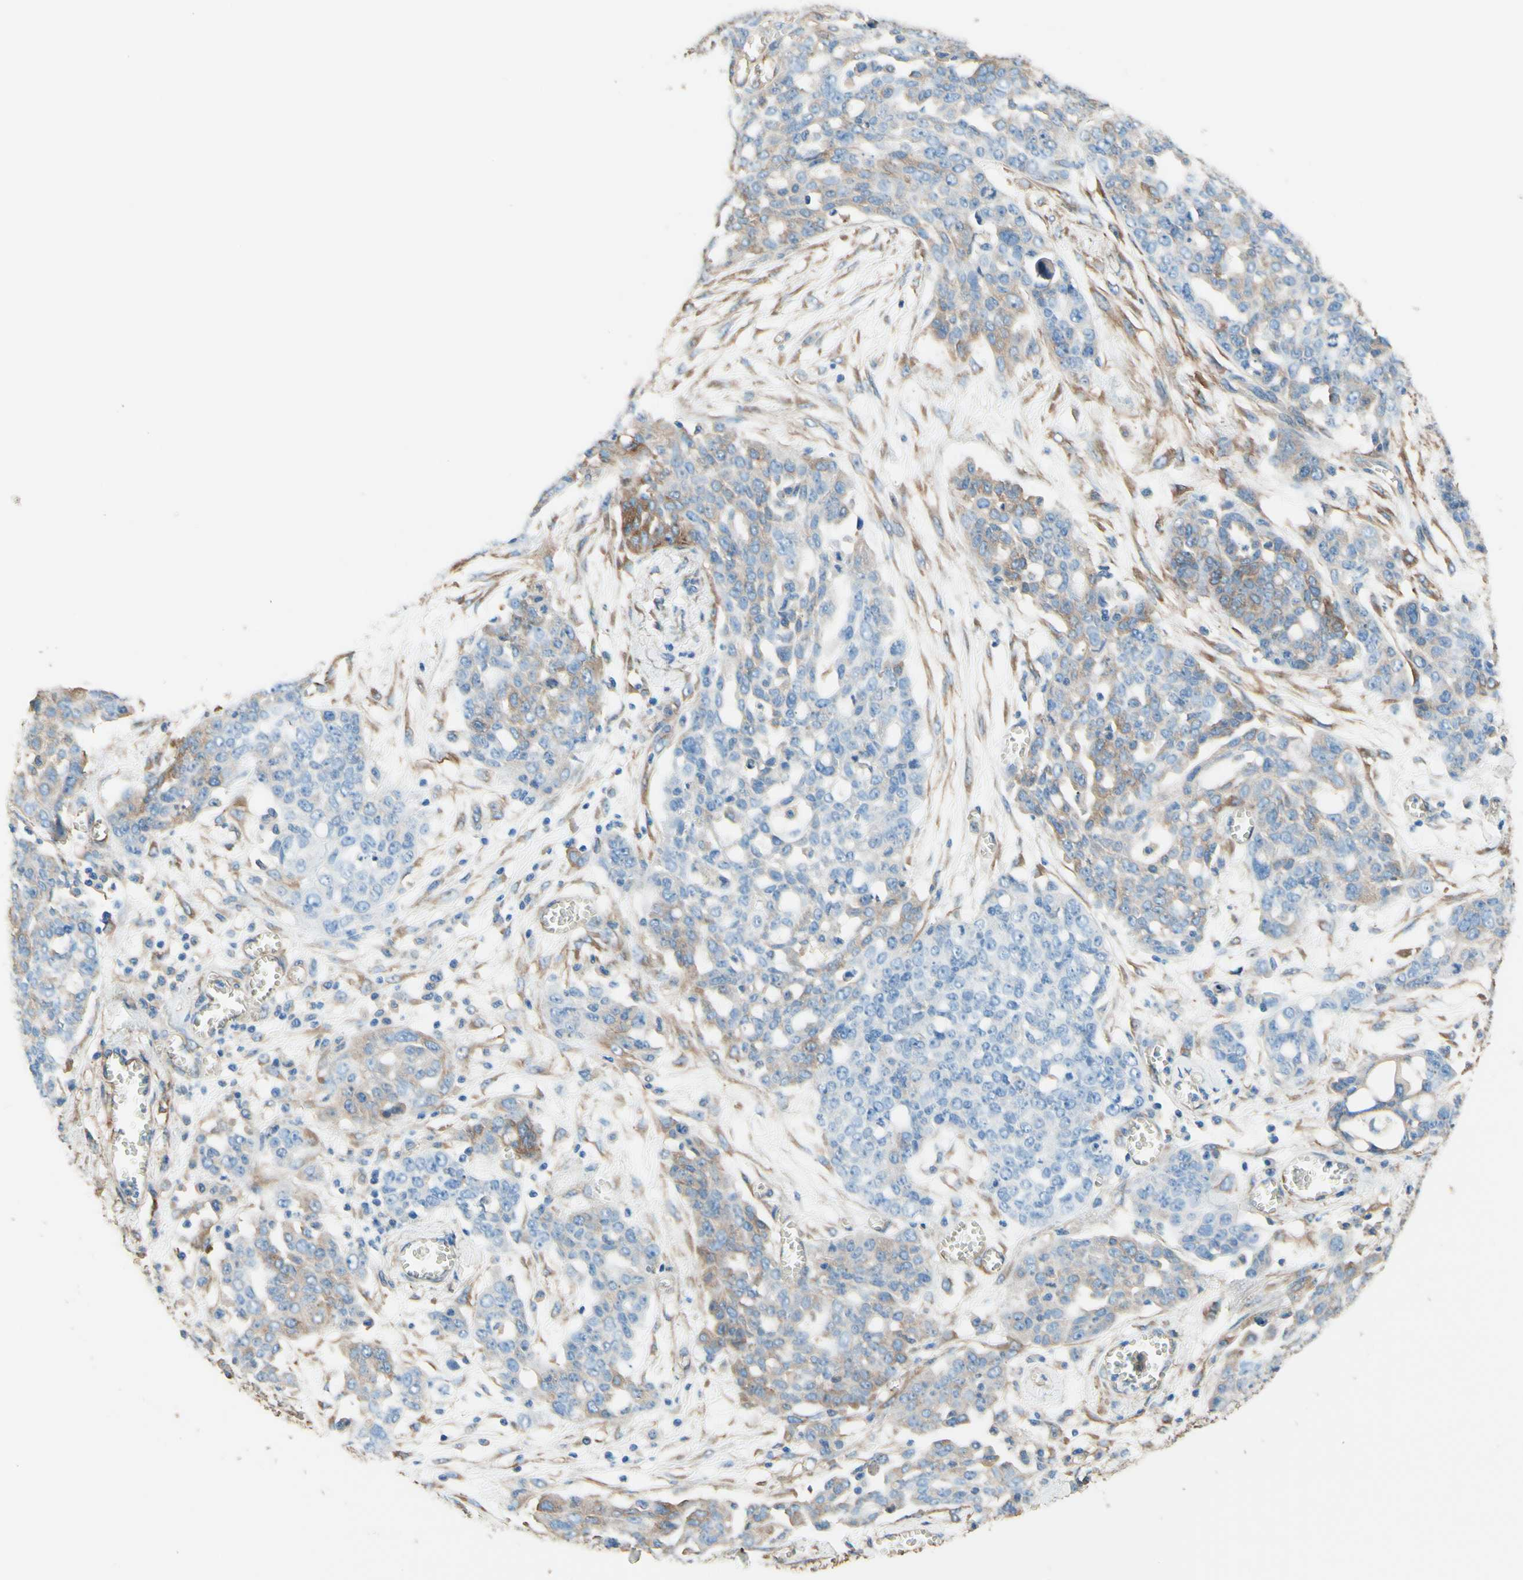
{"staining": {"intensity": "weak", "quantity": ">75%", "location": "cytoplasmic/membranous"}, "tissue": "ovarian cancer", "cell_type": "Tumor cells", "image_type": "cancer", "snomed": [{"axis": "morphology", "description": "Cystadenocarcinoma, serous, NOS"}, {"axis": "topography", "description": "Soft tissue"}, {"axis": "topography", "description": "Ovary"}], "caption": "Immunohistochemical staining of ovarian serous cystadenocarcinoma displays low levels of weak cytoplasmic/membranous staining in approximately >75% of tumor cells. (DAB IHC, brown staining for protein, blue staining for nuclei).", "gene": "DPYSL3", "patient": {"sex": "female", "age": 57}}